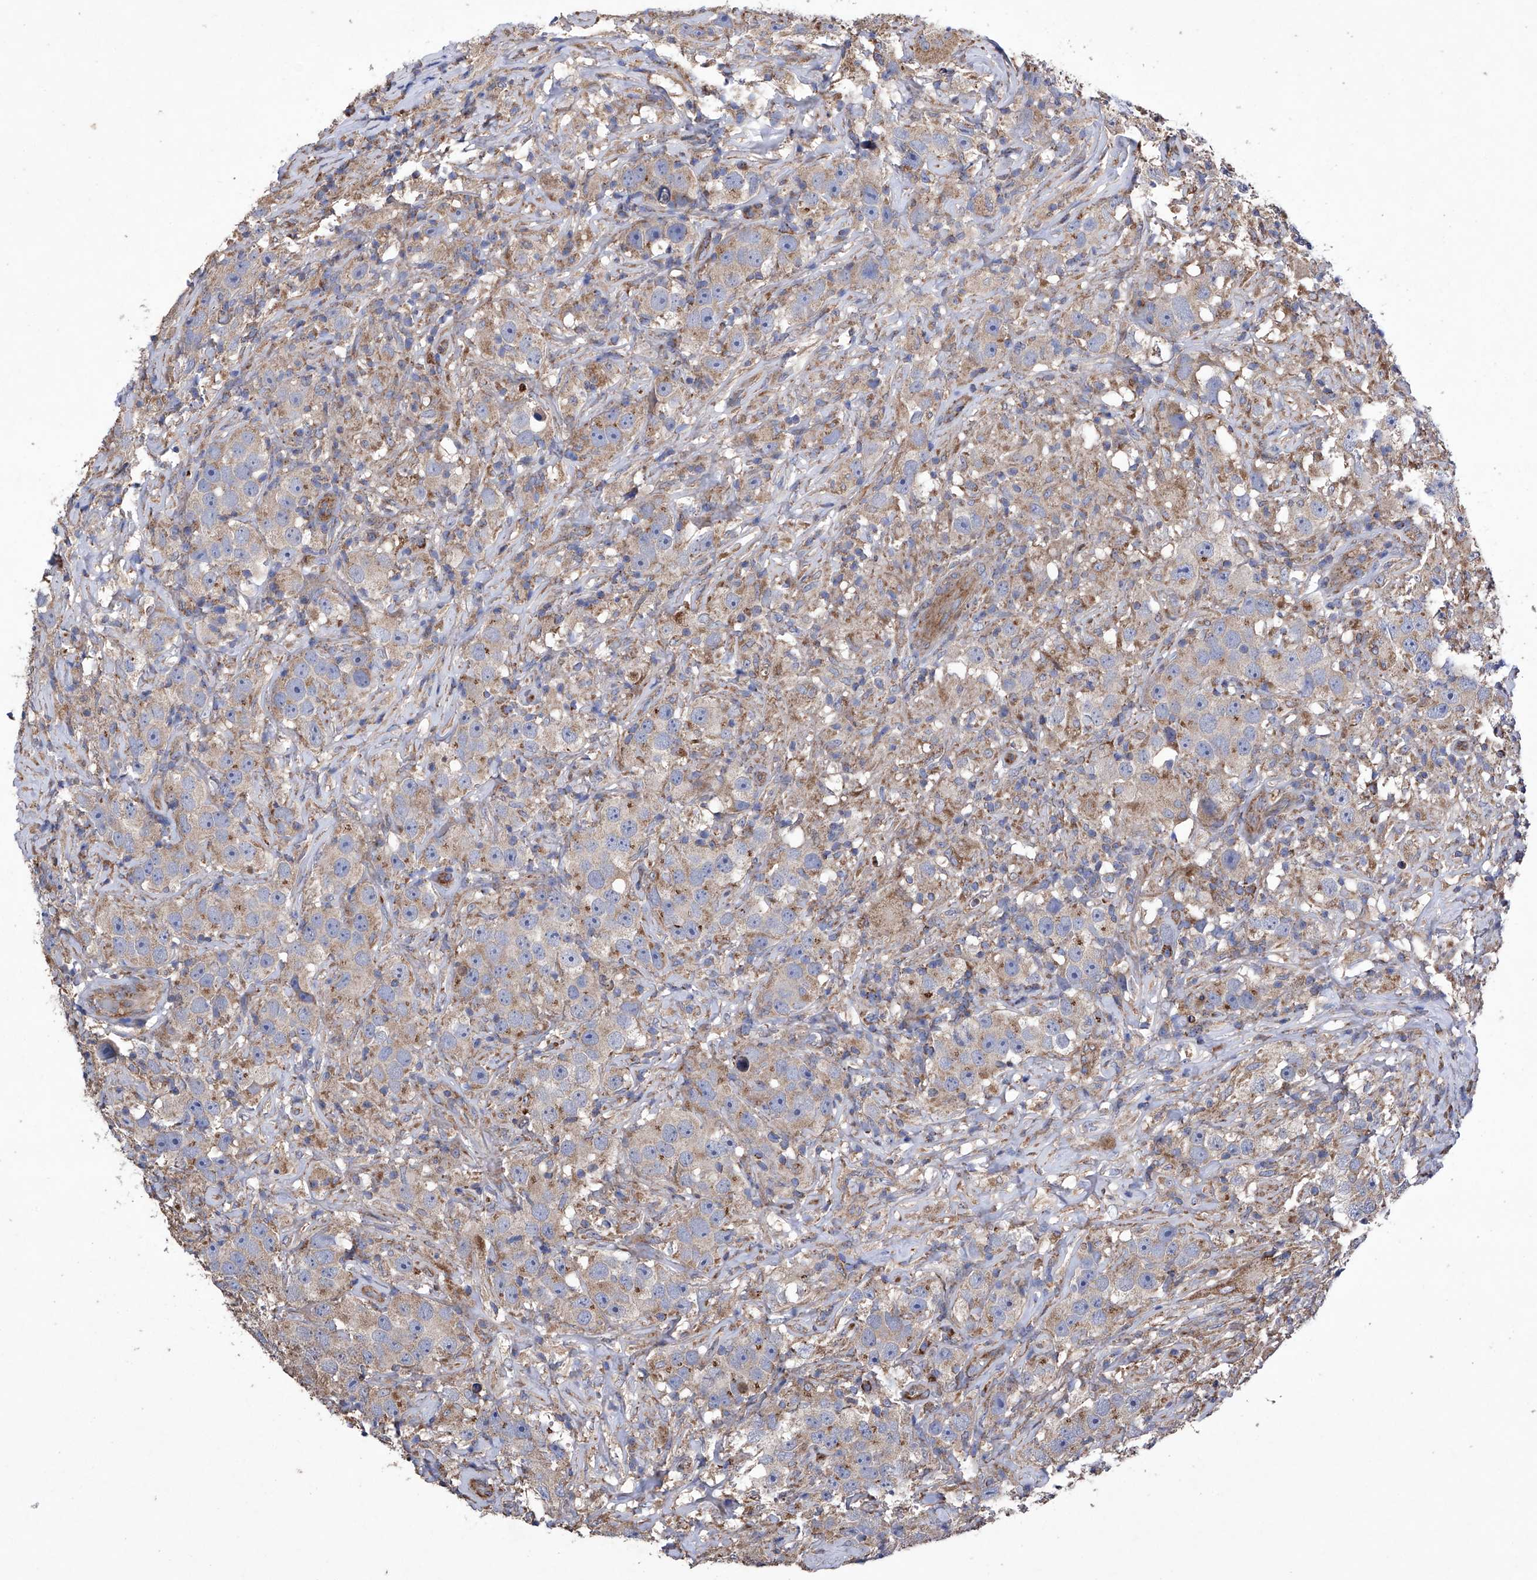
{"staining": {"intensity": "weak", "quantity": ">75%", "location": "cytoplasmic/membranous"}, "tissue": "testis cancer", "cell_type": "Tumor cells", "image_type": "cancer", "snomed": [{"axis": "morphology", "description": "Seminoma, NOS"}, {"axis": "topography", "description": "Testis"}], "caption": "Human testis seminoma stained with a protein marker shows weak staining in tumor cells.", "gene": "EFCAB2", "patient": {"sex": "male", "age": 49}}